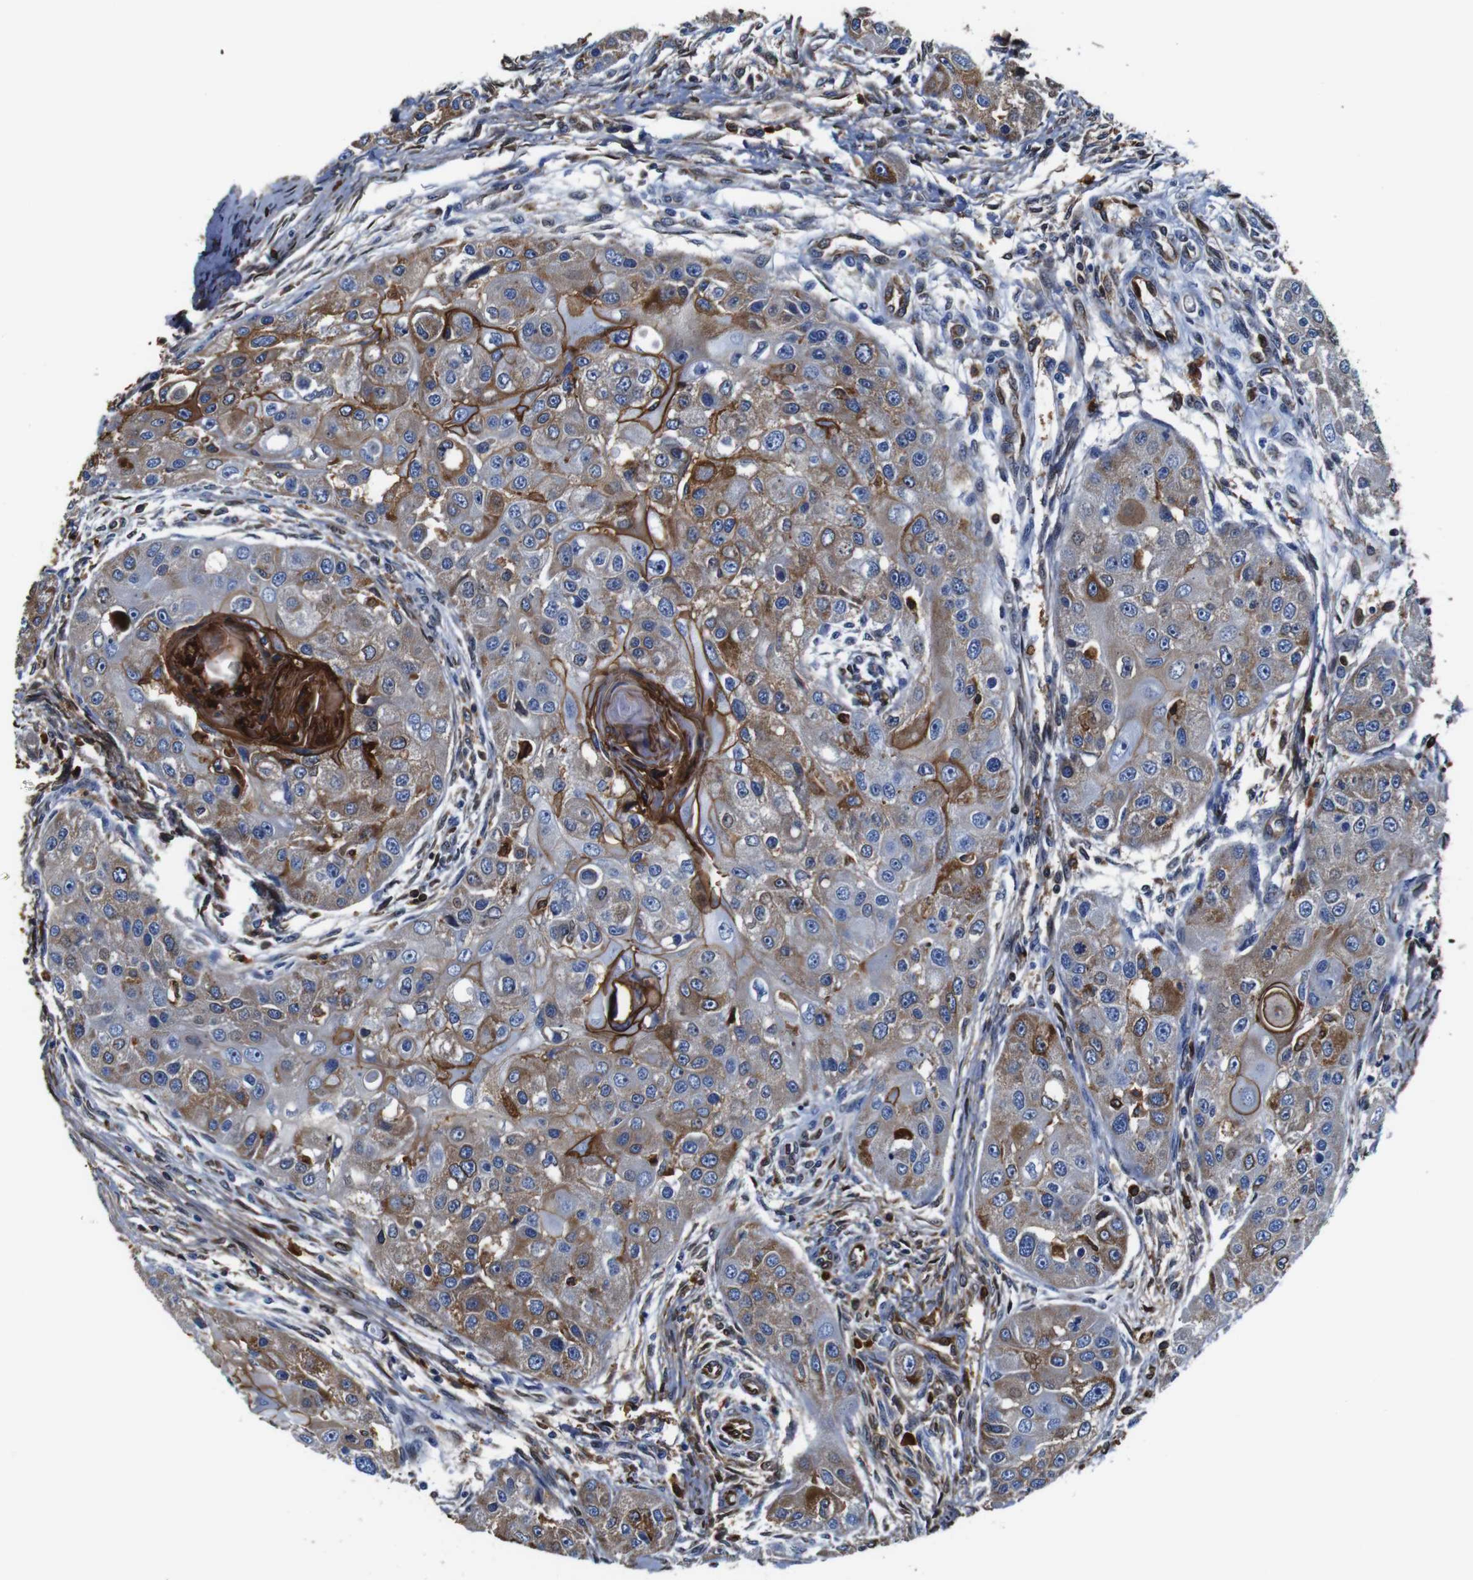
{"staining": {"intensity": "moderate", "quantity": ">75%", "location": "cytoplasmic/membranous"}, "tissue": "head and neck cancer", "cell_type": "Tumor cells", "image_type": "cancer", "snomed": [{"axis": "morphology", "description": "Normal tissue, NOS"}, {"axis": "morphology", "description": "Squamous cell carcinoma, NOS"}, {"axis": "topography", "description": "Skeletal muscle"}, {"axis": "topography", "description": "Head-Neck"}], "caption": "Immunohistochemistry (IHC) (DAB) staining of human head and neck squamous cell carcinoma reveals moderate cytoplasmic/membranous protein staining in approximately >75% of tumor cells.", "gene": "ANXA1", "patient": {"sex": "male", "age": 51}}